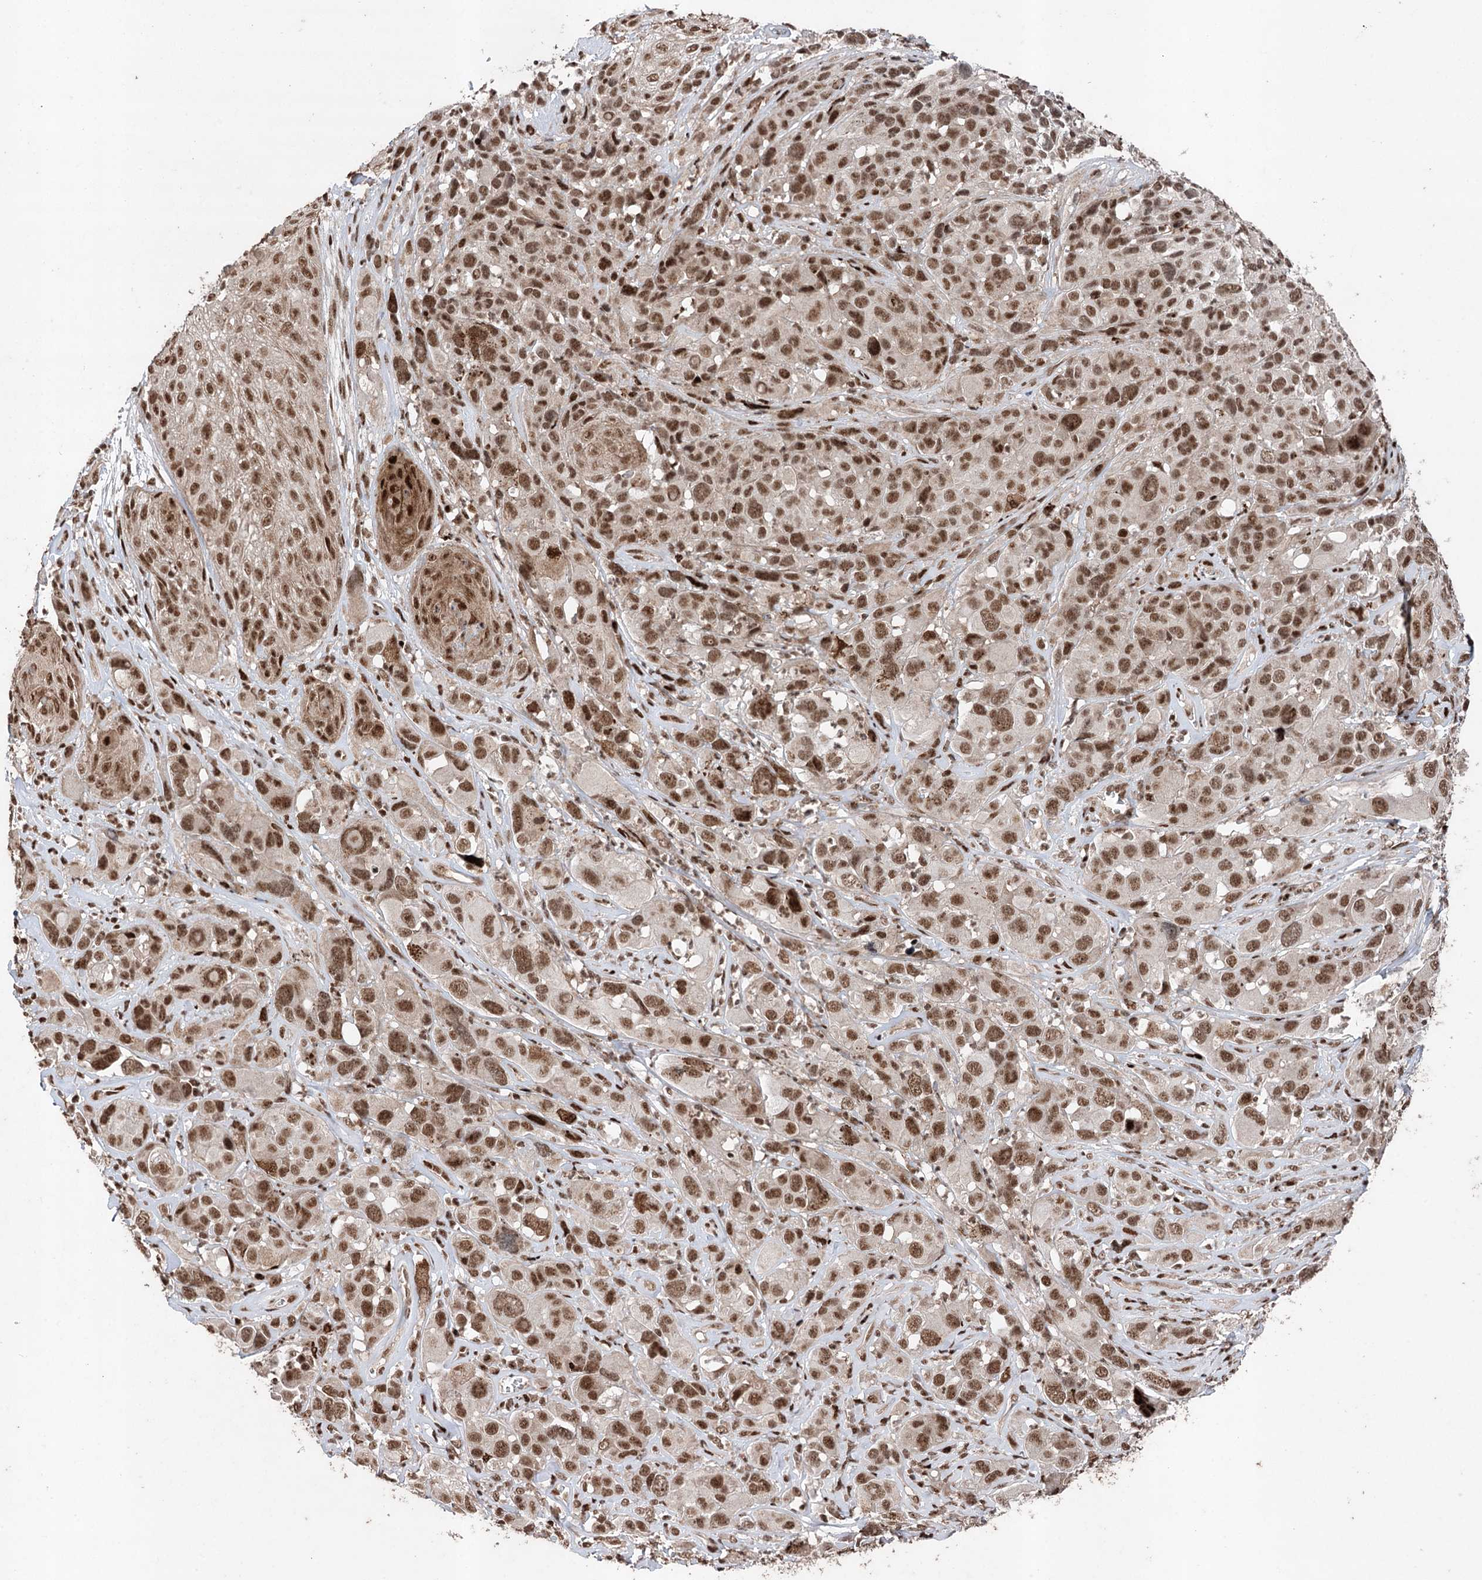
{"staining": {"intensity": "moderate", "quantity": ">75%", "location": "nuclear"}, "tissue": "melanoma", "cell_type": "Tumor cells", "image_type": "cancer", "snomed": [{"axis": "morphology", "description": "Malignant melanoma, NOS"}, {"axis": "topography", "description": "Skin of trunk"}], "caption": "Immunohistochemical staining of melanoma reveals moderate nuclear protein expression in approximately >75% of tumor cells.", "gene": "PDCD4", "patient": {"sex": "male", "age": 71}}